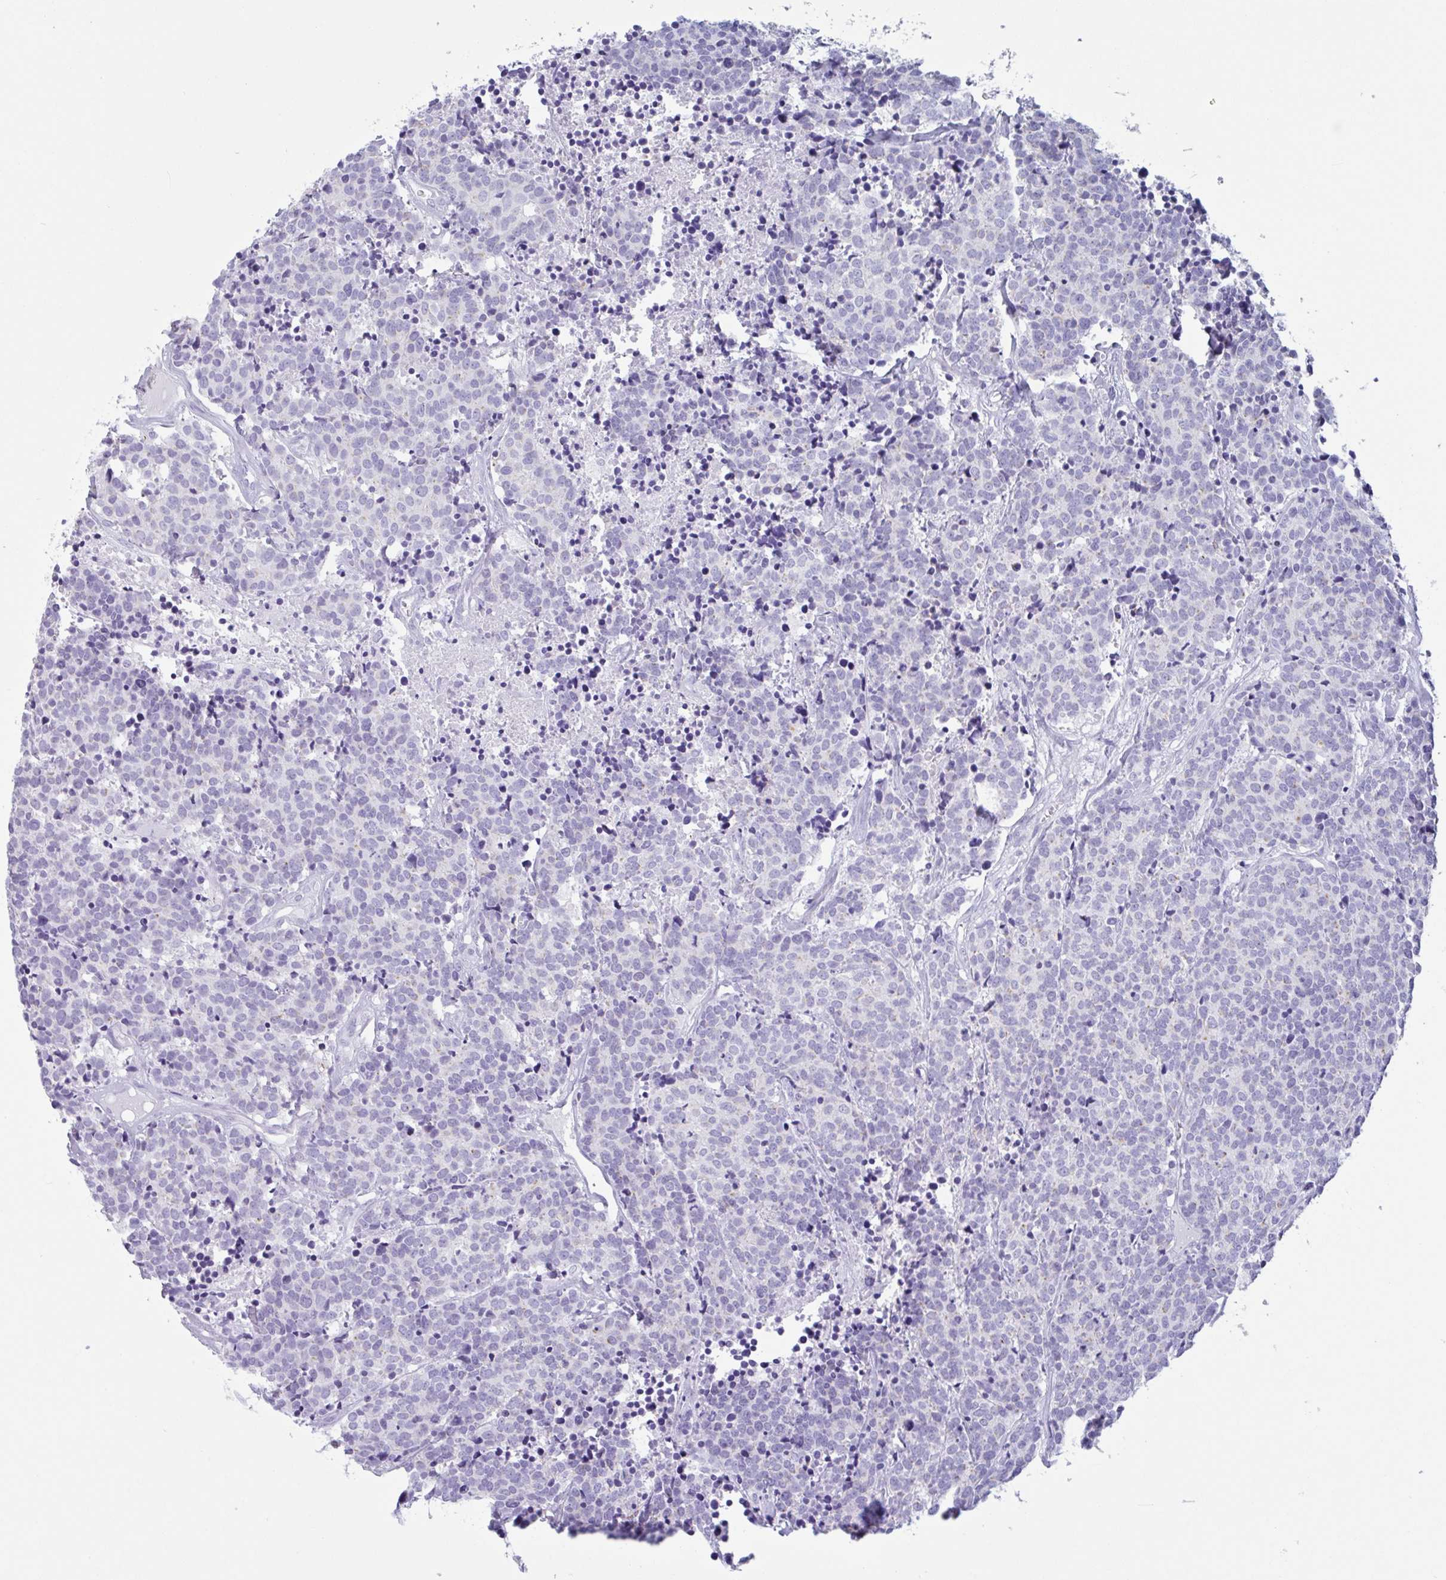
{"staining": {"intensity": "negative", "quantity": "none", "location": "none"}, "tissue": "carcinoid", "cell_type": "Tumor cells", "image_type": "cancer", "snomed": [{"axis": "morphology", "description": "Carcinoid, malignant, NOS"}, {"axis": "topography", "description": "Skin"}], "caption": "There is no significant expression in tumor cells of carcinoid.", "gene": "DTWD2", "patient": {"sex": "female", "age": 79}}